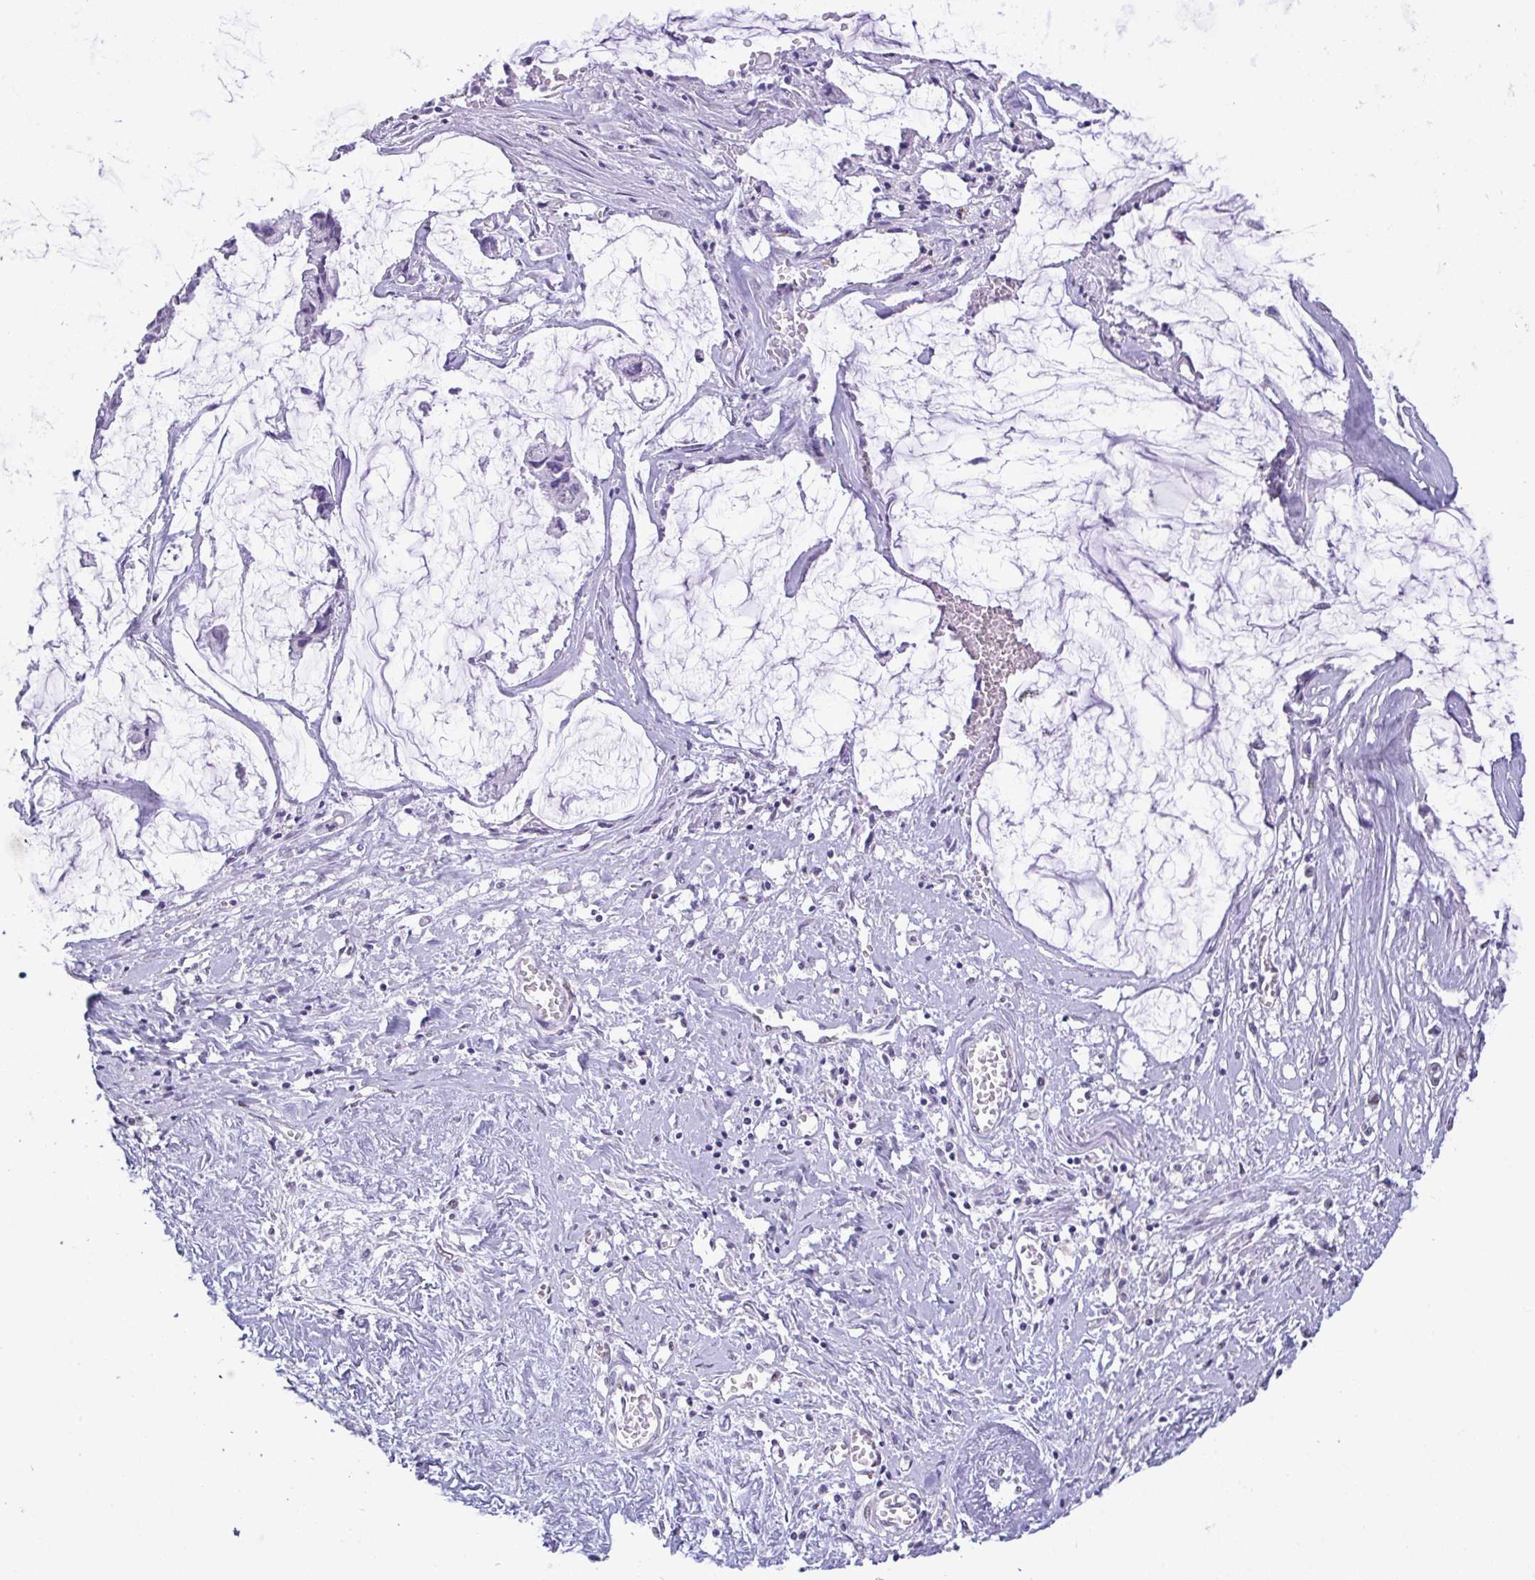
{"staining": {"intensity": "negative", "quantity": "none", "location": "none"}, "tissue": "ovarian cancer", "cell_type": "Tumor cells", "image_type": "cancer", "snomed": [{"axis": "morphology", "description": "Cystadenocarcinoma, mucinous, NOS"}, {"axis": "topography", "description": "Ovary"}], "caption": "High magnification brightfield microscopy of mucinous cystadenocarcinoma (ovarian) stained with DAB (3,3'-diaminobenzidine) (brown) and counterstained with hematoxylin (blue): tumor cells show no significant expression. (DAB (3,3'-diaminobenzidine) immunohistochemistry (IHC) visualized using brightfield microscopy, high magnification).", "gene": "SEMA6B", "patient": {"sex": "female", "age": 90}}